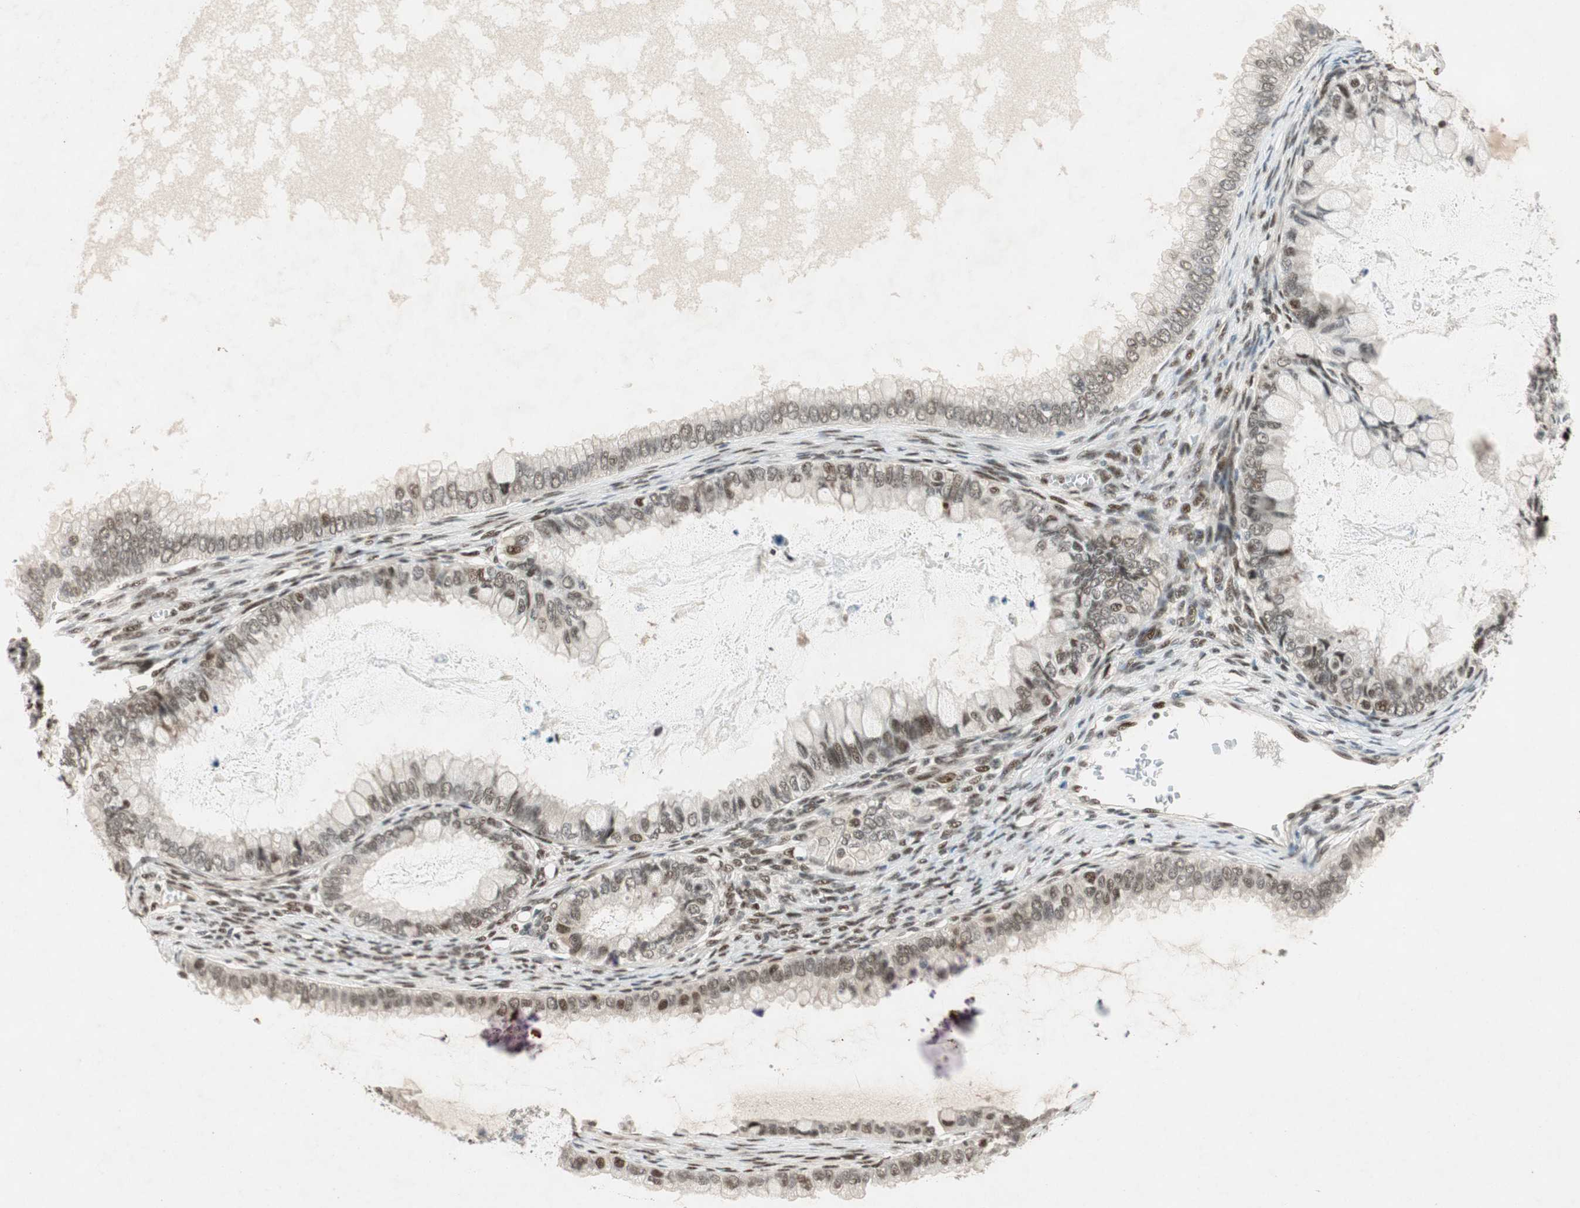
{"staining": {"intensity": "weak", "quantity": ">75%", "location": "nuclear"}, "tissue": "ovarian cancer", "cell_type": "Tumor cells", "image_type": "cancer", "snomed": [{"axis": "morphology", "description": "Cystadenocarcinoma, mucinous, NOS"}, {"axis": "topography", "description": "Ovary"}], "caption": "A brown stain labels weak nuclear positivity of a protein in human mucinous cystadenocarcinoma (ovarian) tumor cells.", "gene": "NCBP3", "patient": {"sex": "female", "age": 80}}